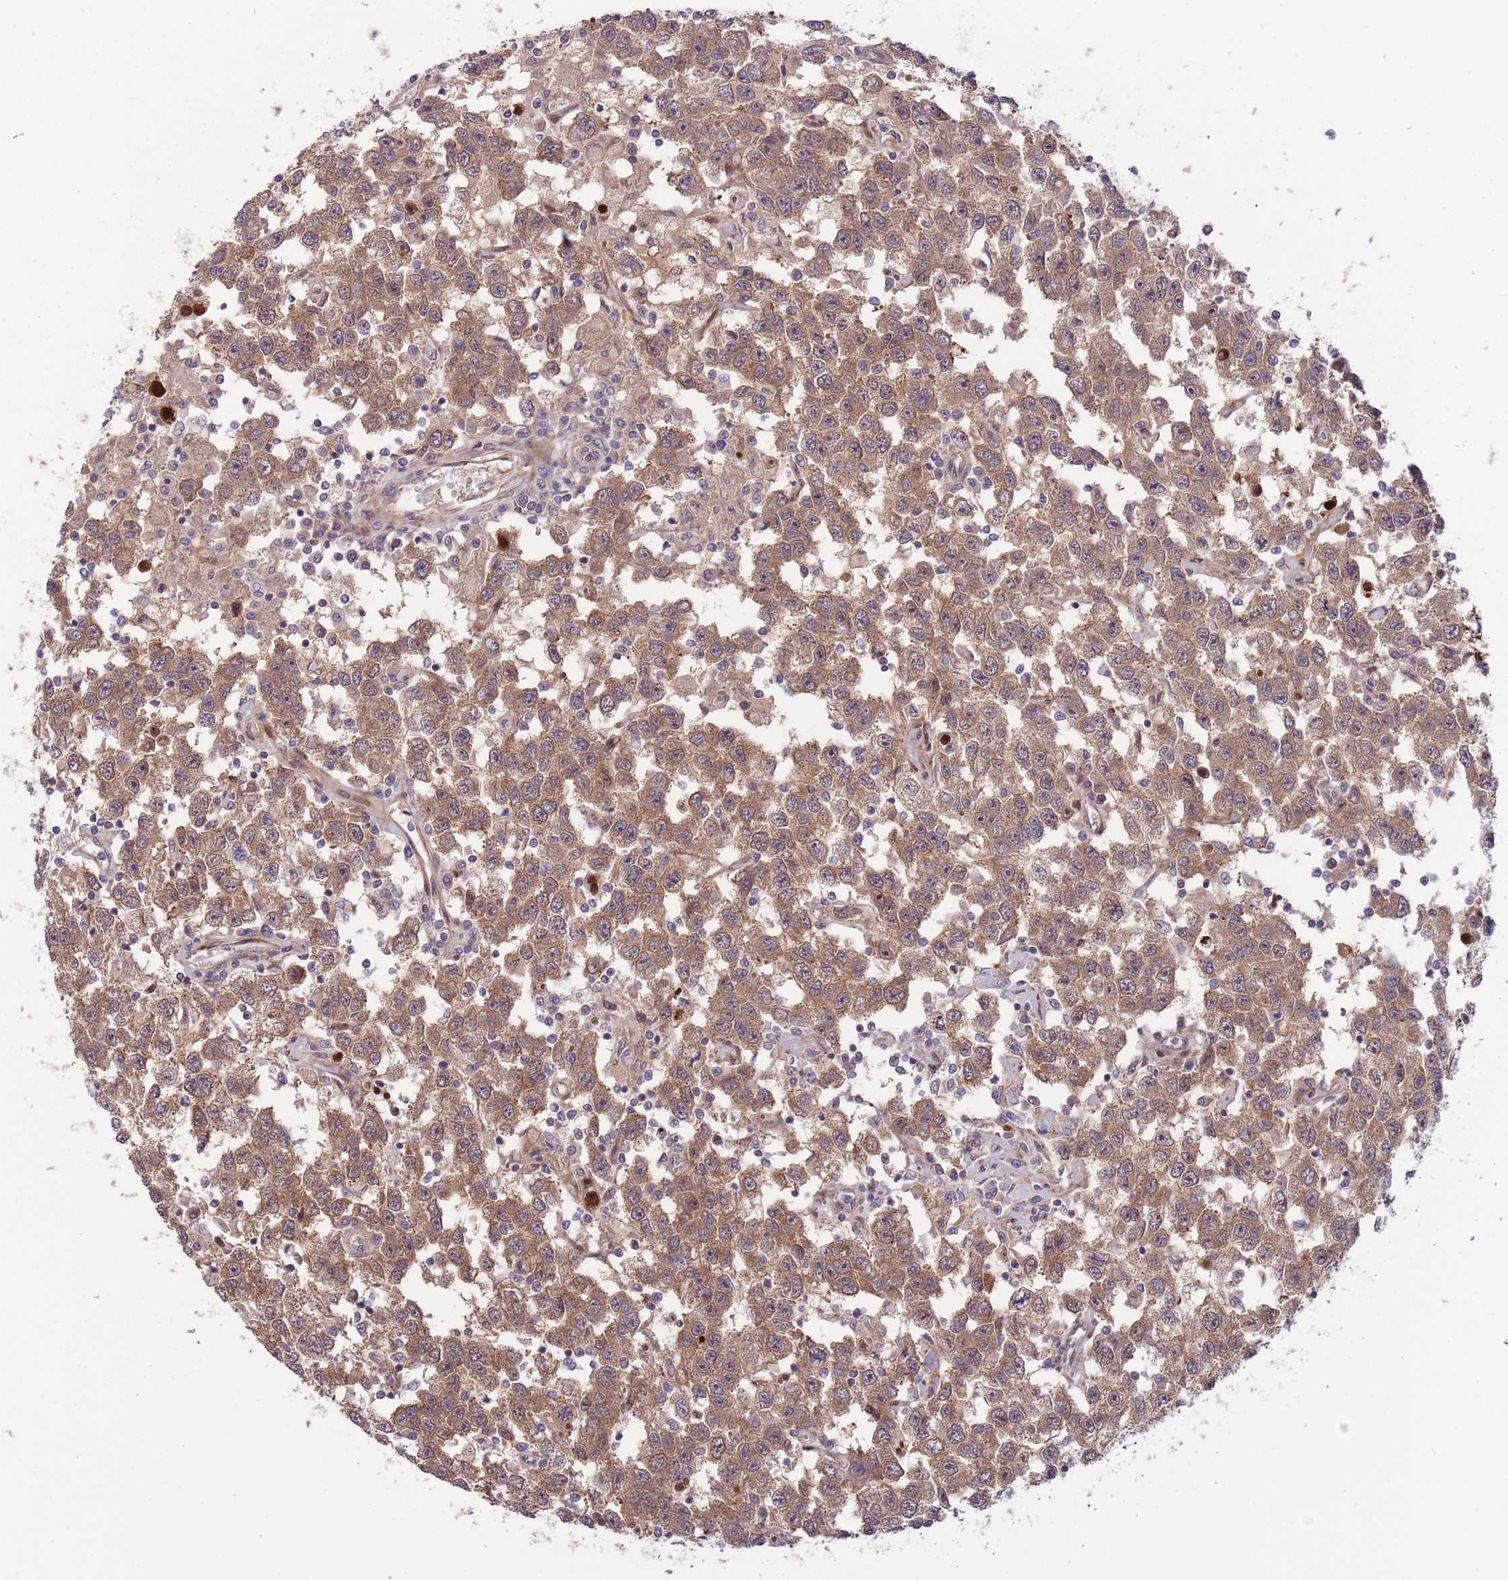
{"staining": {"intensity": "moderate", "quantity": ">75%", "location": "cytoplasmic/membranous,nuclear"}, "tissue": "testis cancer", "cell_type": "Tumor cells", "image_type": "cancer", "snomed": [{"axis": "morphology", "description": "Seminoma, NOS"}, {"axis": "topography", "description": "Testis"}], "caption": "DAB immunohistochemical staining of testis seminoma shows moderate cytoplasmic/membranous and nuclear protein positivity in approximately >75% of tumor cells.", "gene": "NT5DC4", "patient": {"sex": "male", "age": 41}}